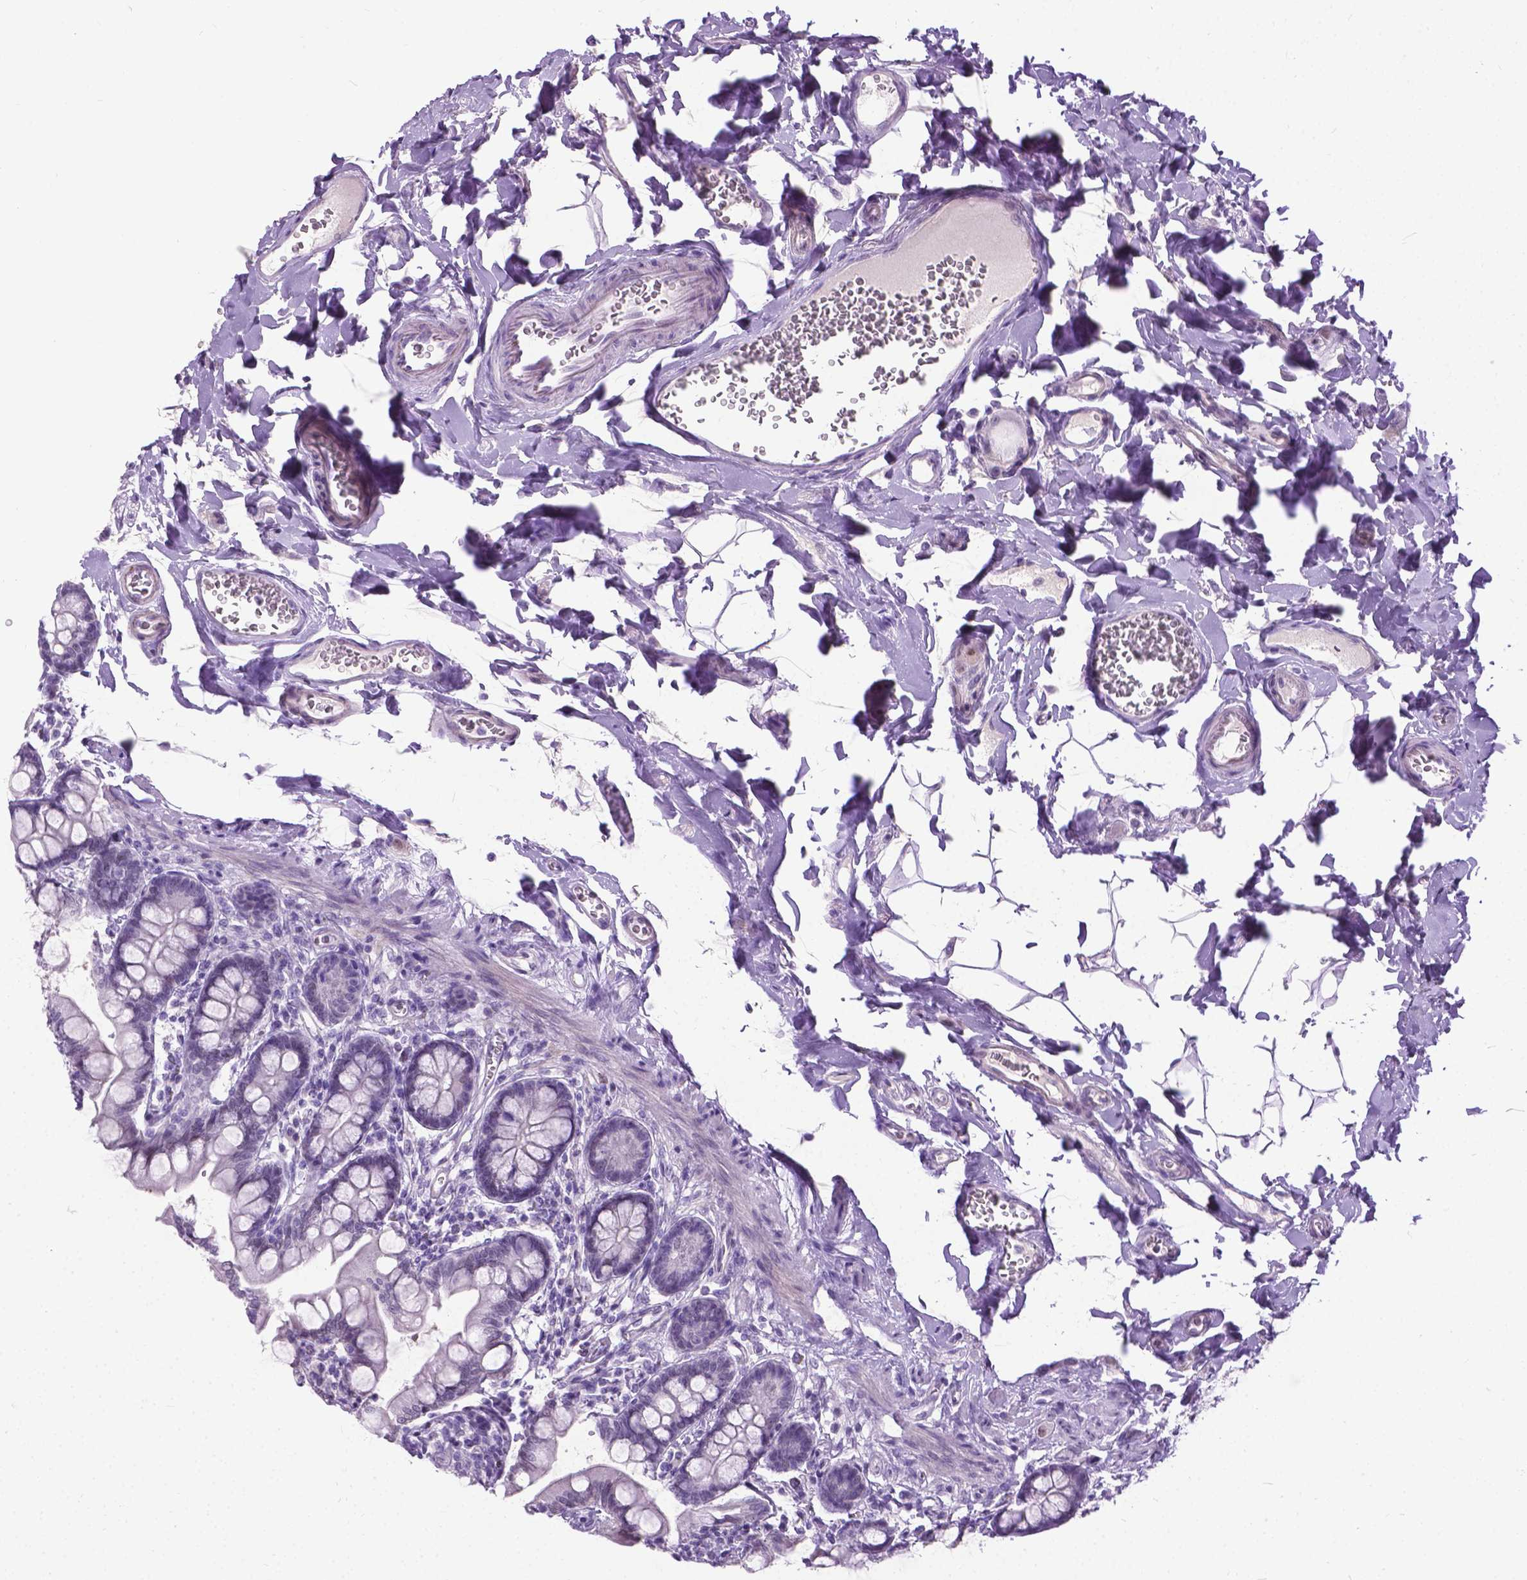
{"staining": {"intensity": "negative", "quantity": "none", "location": "none"}, "tissue": "small intestine", "cell_type": "Glandular cells", "image_type": "normal", "snomed": [{"axis": "morphology", "description": "Normal tissue, NOS"}, {"axis": "topography", "description": "Small intestine"}], "caption": "DAB immunohistochemical staining of normal small intestine displays no significant positivity in glandular cells.", "gene": "PROB1", "patient": {"sex": "female", "age": 56}}